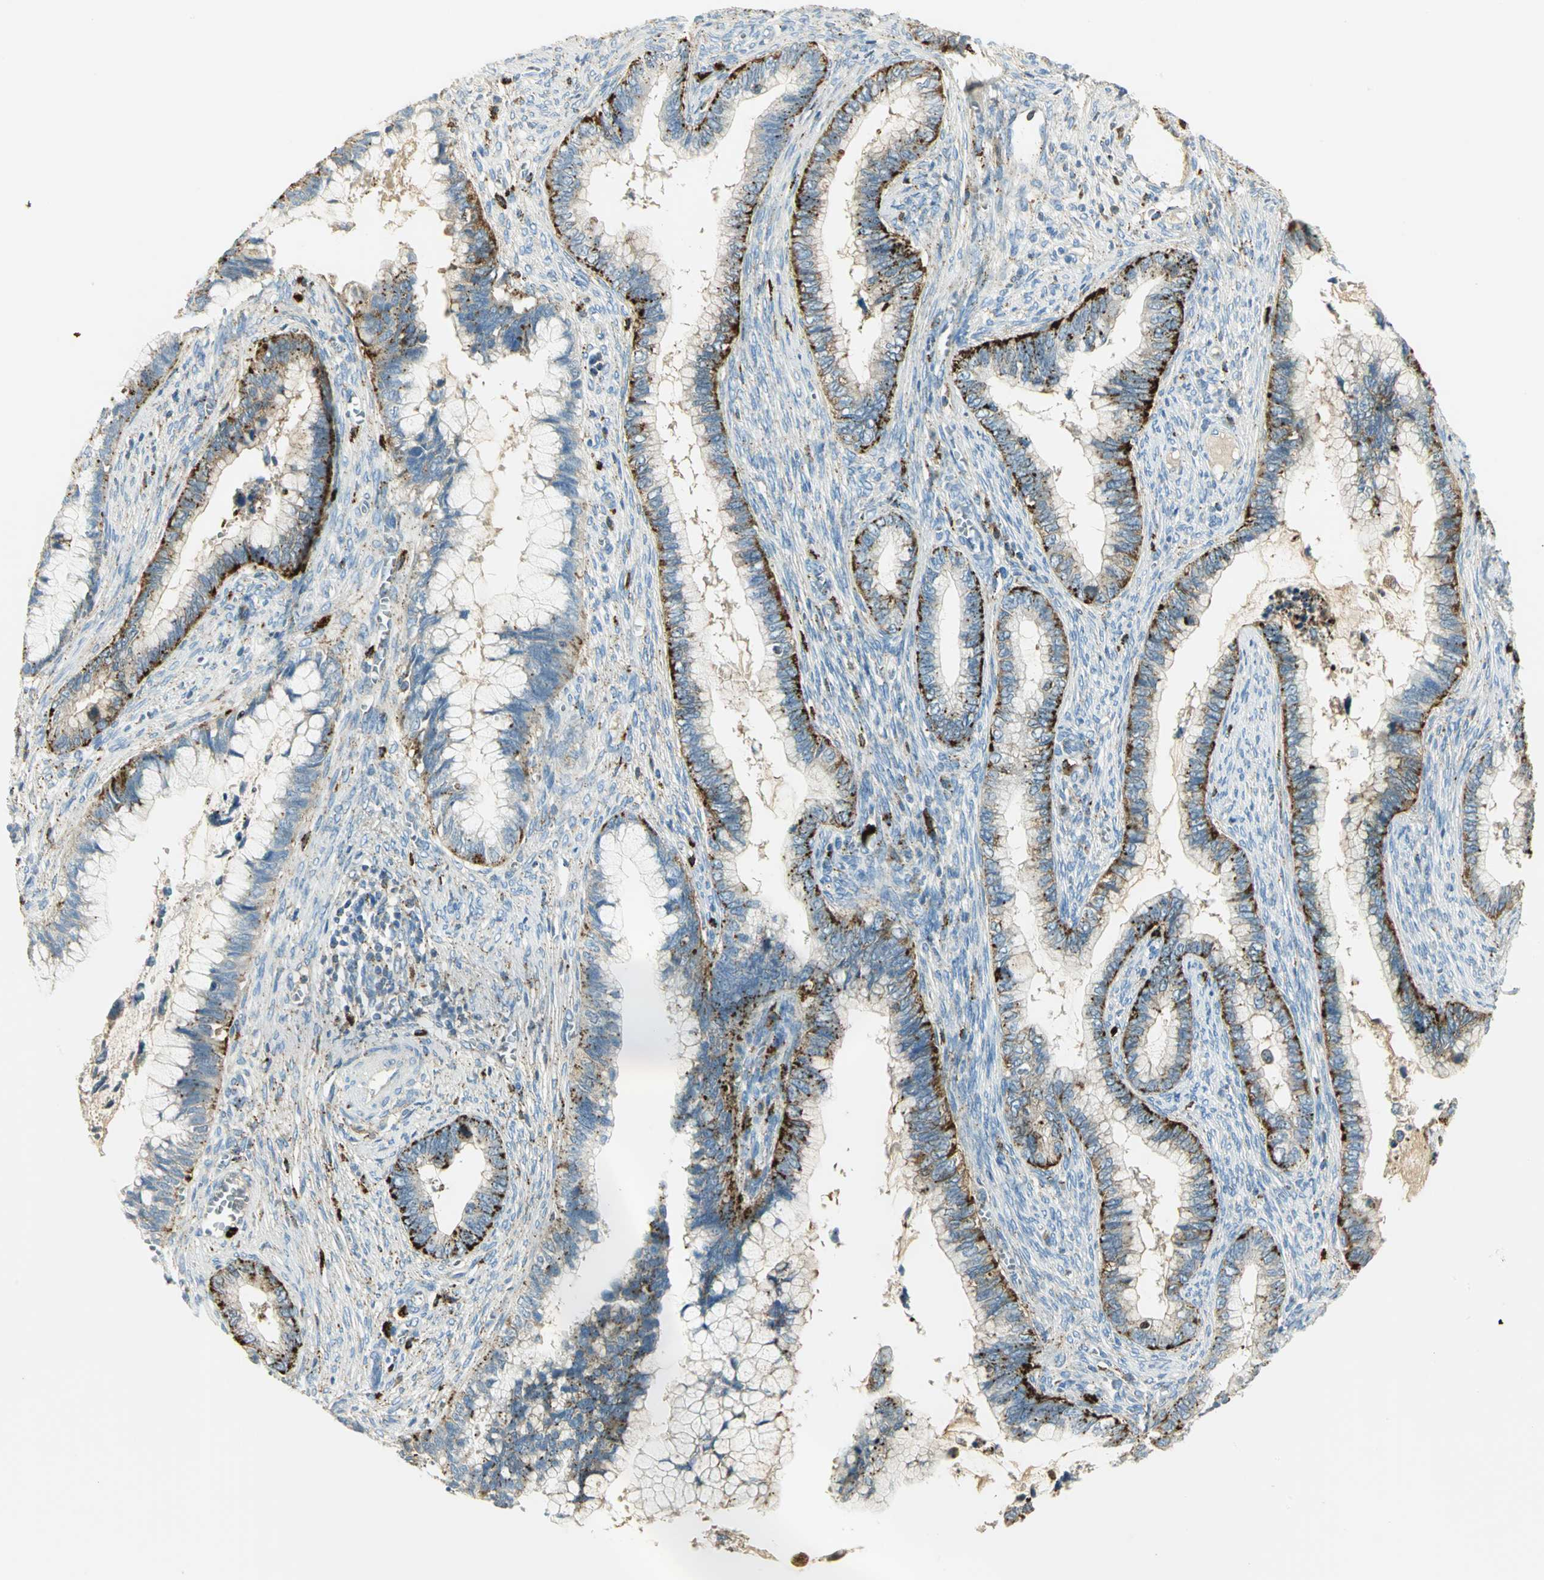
{"staining": {"intensity": "moderate", "quantity": "25%-75%", "location": "cytoplasmic/membranous"}, "tissue": "cervical cancer", "cell_type": "Tumor cells", "image_type": "cancer", "snomed": [{"axis": "morphology", "description": "Adenocarcinoma, NOS"}, {"axis": "topography", "description": "Cervix"}], "caption": "DAB (3,3'-diaminobenzidine) immunohistochemical staining of human cervical cancer shows moderate cytoplasmic/membranous protein expression in about 25%-75% of tumor cells.", "gene": "ARSA", "patient": {"sex": "female", "age": 44}}